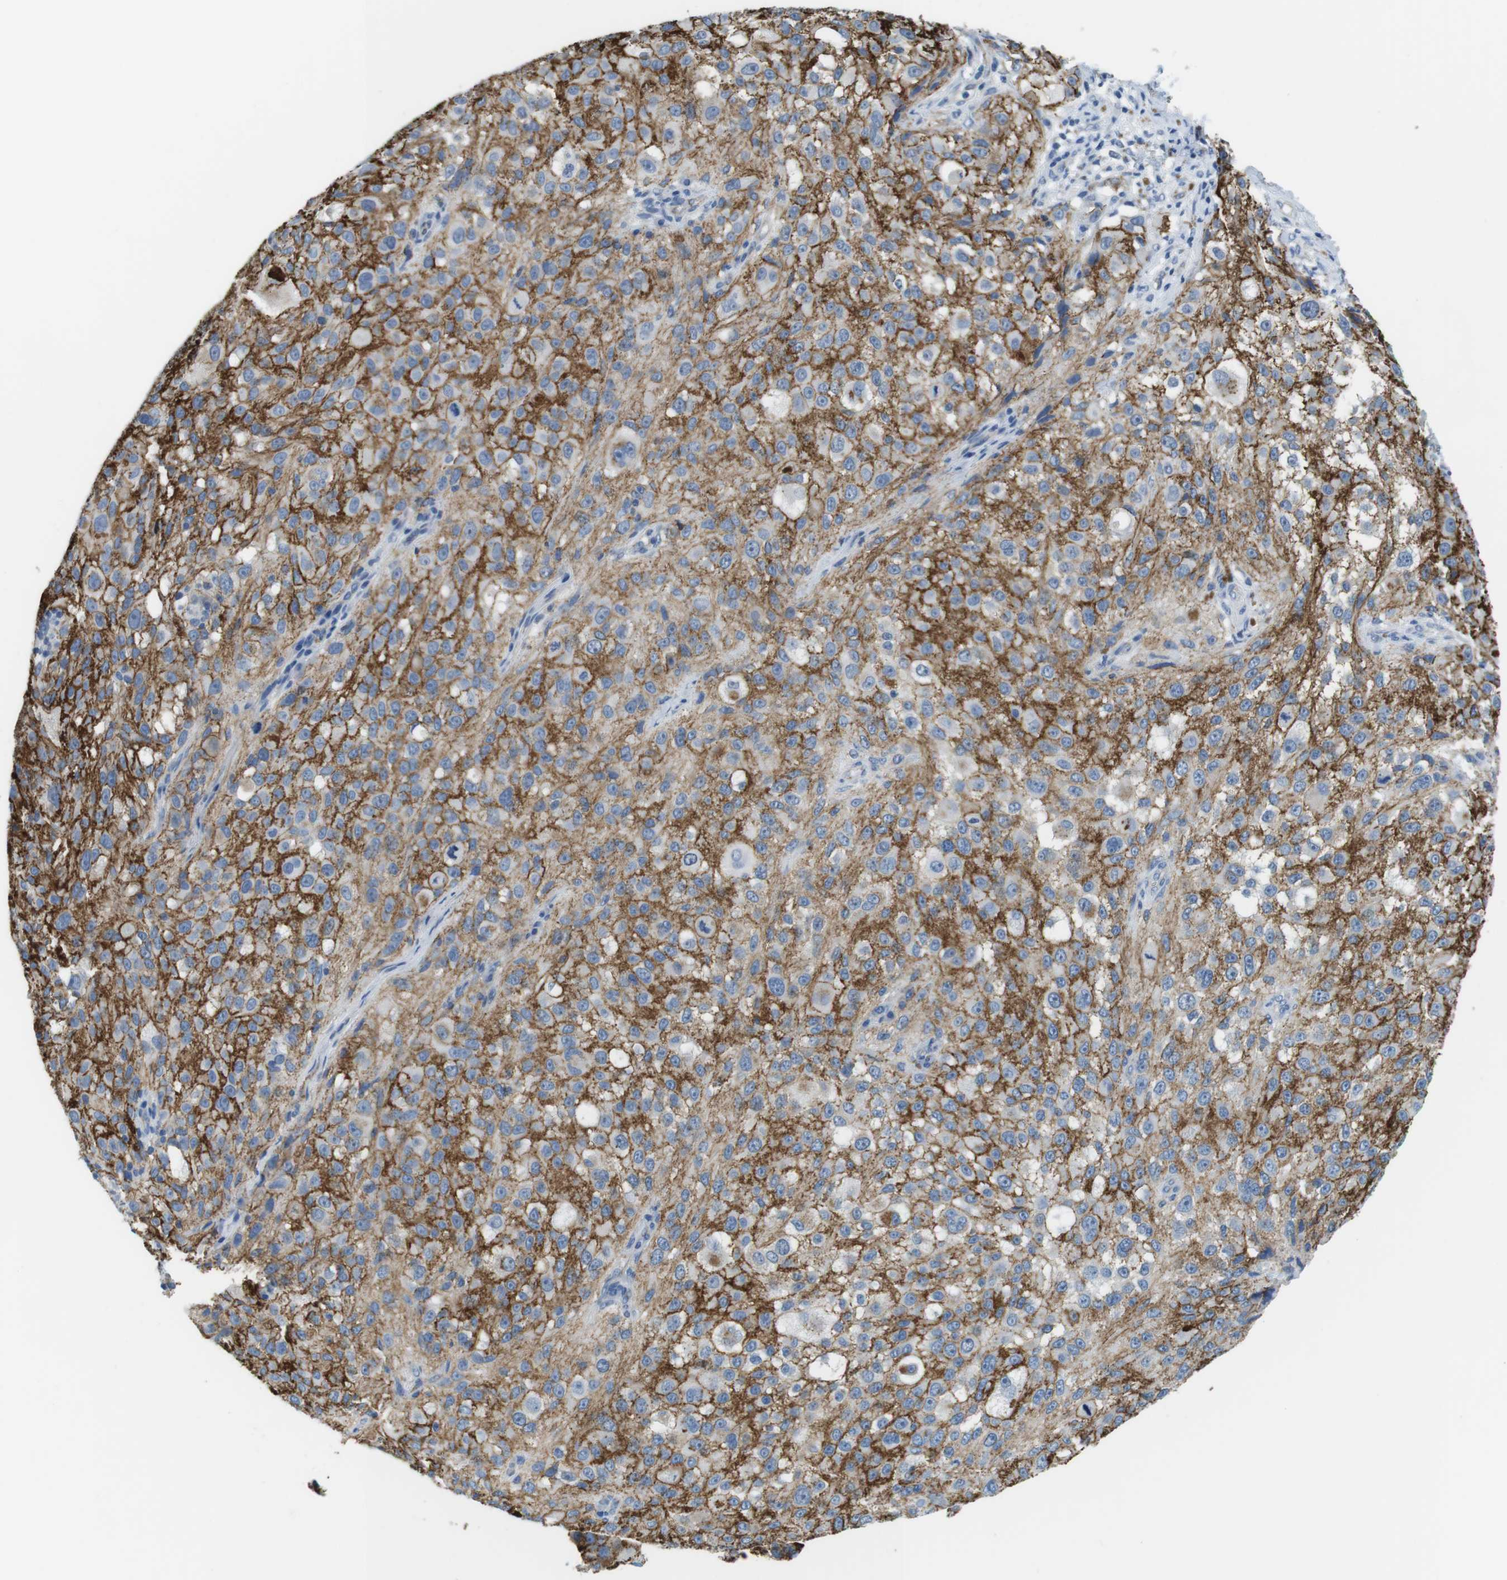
{"staining": {"intensity": "moderate", "quantity": ">75%", "location": "cytoplasmic/membranous"}, "tissue": "melanoma", "cell_type": "Tumor cells", "image_type": "cancer", "snomed": [{"axis": "morphology", "description": "Necrosis, NOS"}, {"axis": "morphology", "description": "Malignant melanoma, NOS"}, {"axis": "topography", "description": "Skin"}], "caption": "Immunohistochemistry (IHC) (DAB (3,3'-diaminobenzidine)) staining of malignant melanoma exhibits moderate cytoplasmic/membranous protein expression in about >75% of tumor cells.", "gene": "SLC6A6", "patient": {"sex": "female", "age": 87}}